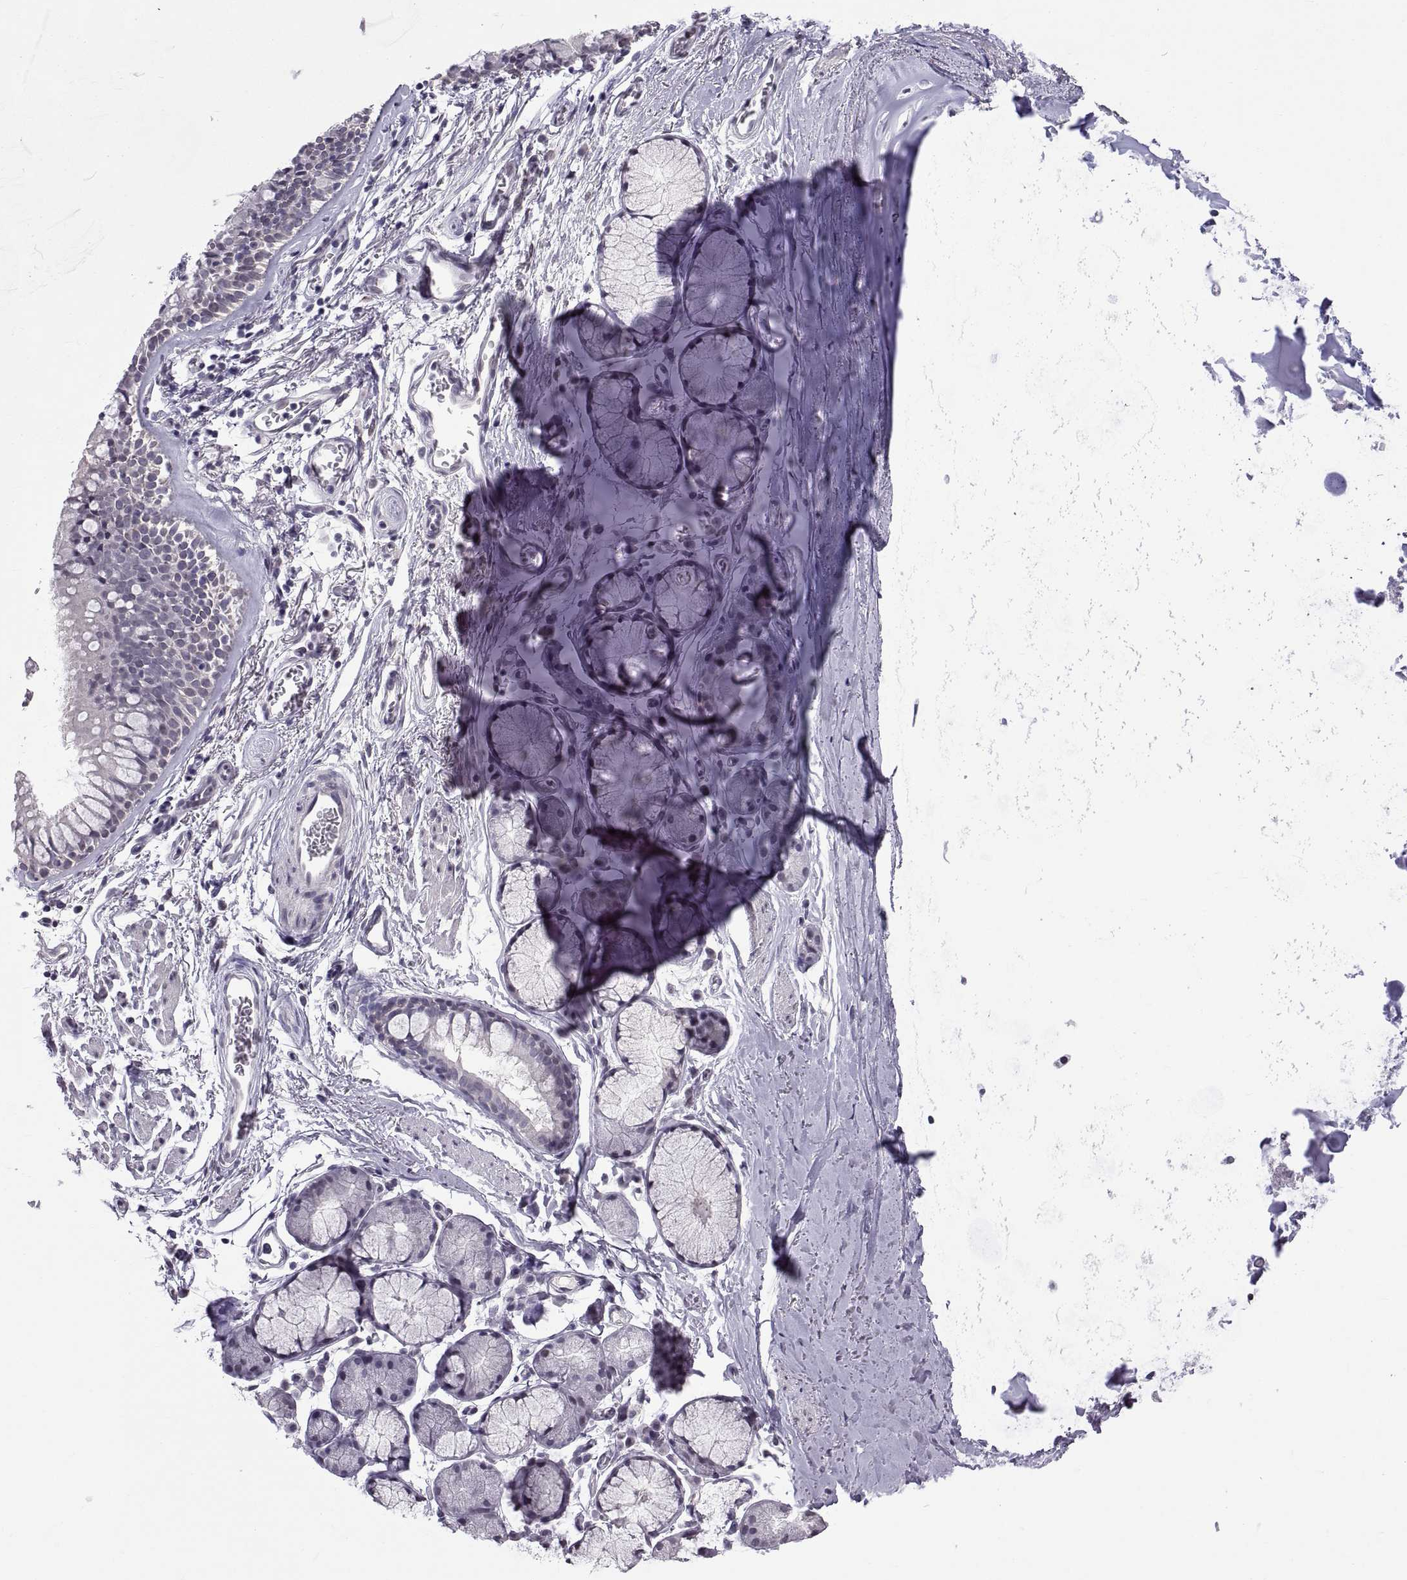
{"staining": {"intensity": "negative", "quantity": "none", "location": "none"}, "tissue": "adipose tissue", "cell_type": "Adipocytes", "image_type": "normal", "snomed": [{"axis": "morphology", "description": "Normal tissue, NOS"}, {"axis": "topography", "description": "Cartilage tissue"}, {"axis": "topography", "description": "Bronchus"}], "caption": "High power microscopy micrograph of an immunohistochemistry micrograph of benign adipose tissue, revealing no significant positivity in adipocytes. (Immunohistochemistry (ihc), brightfield microscopy, high magnification).", "gene": "KRT77", "patient": {"sex": "female", "age": 79}}